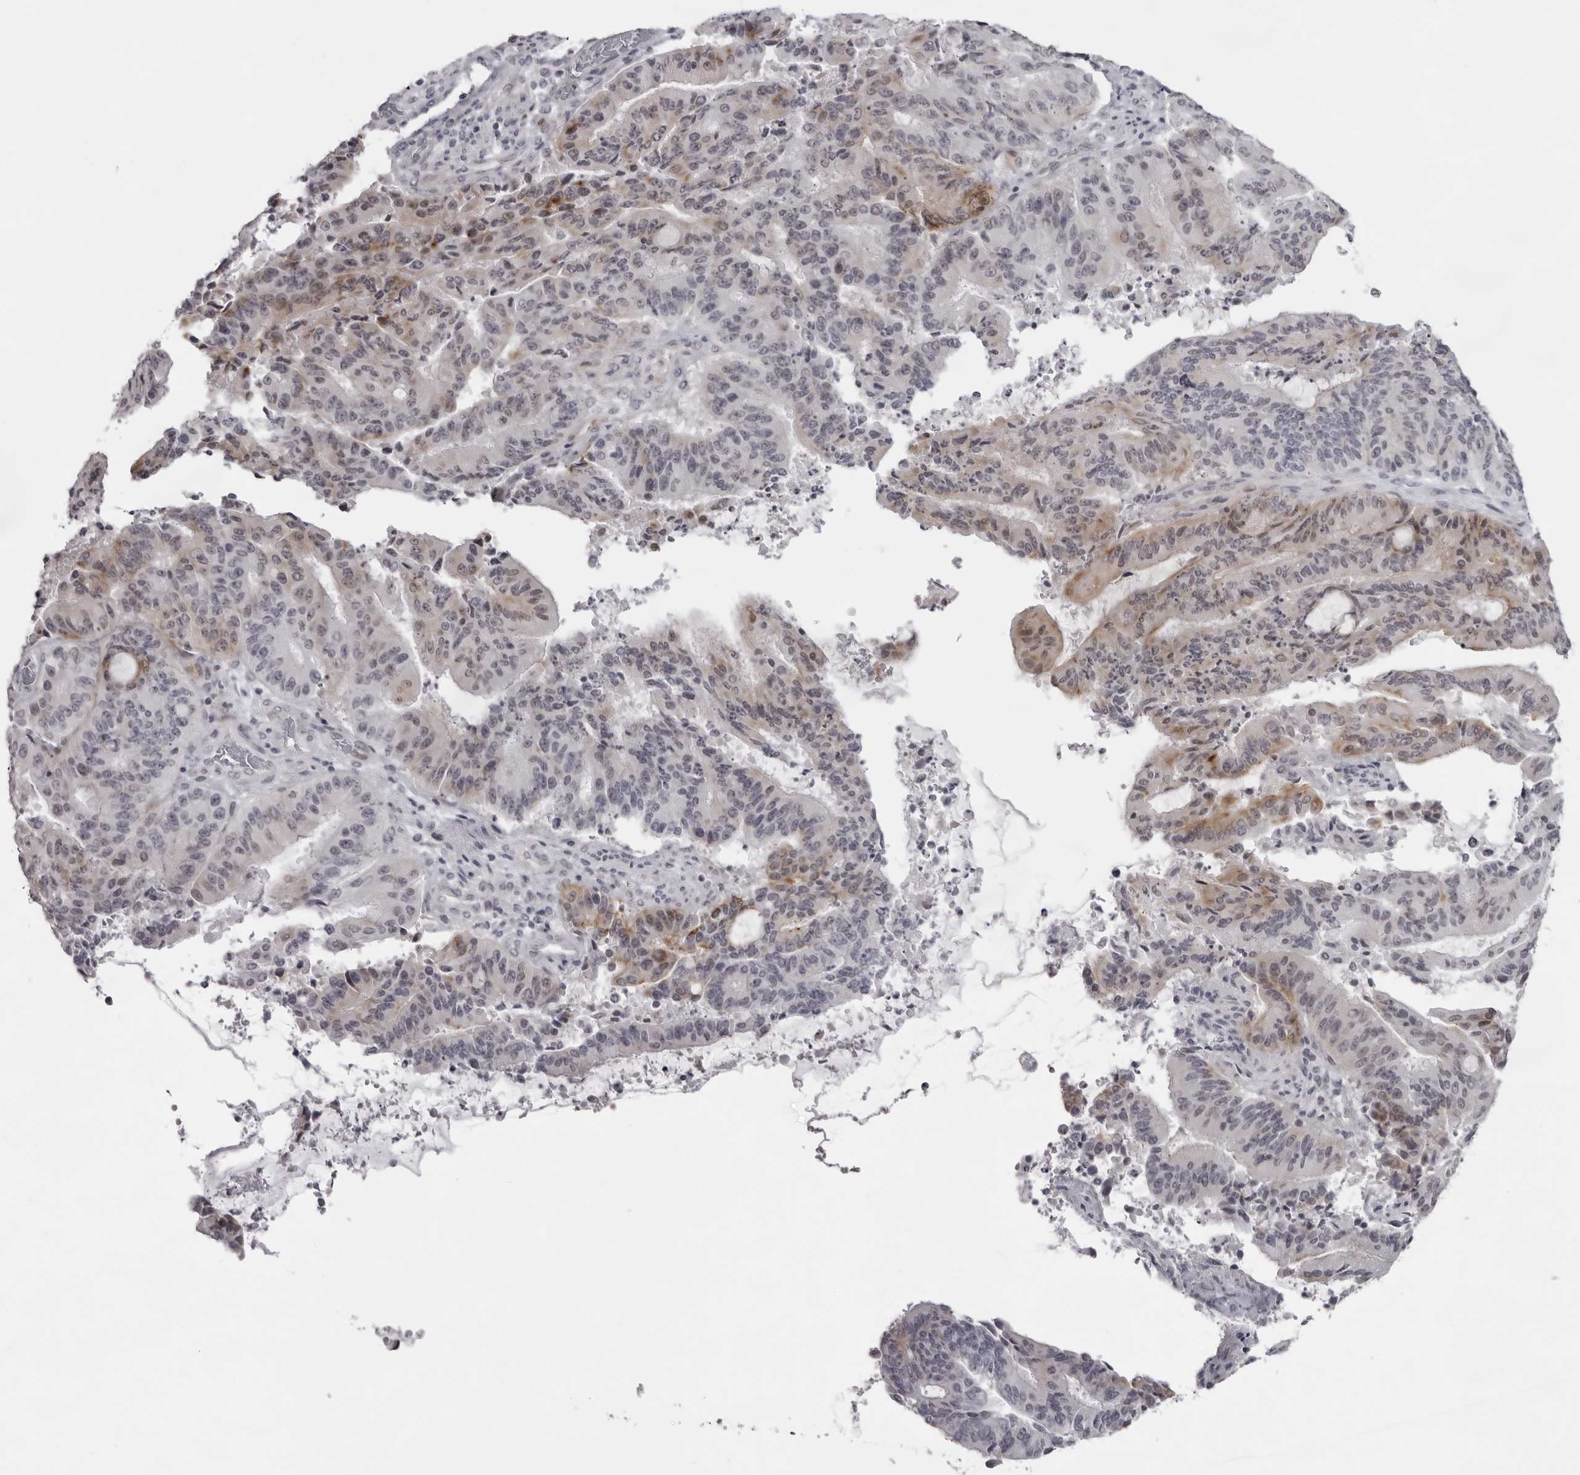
{"staining": {"intensity": "moderate", "quantity": "25%-75%", "location": "cytoplasmic/membranous"}, "tissue": "liver cancer", "cell_type": "Tumor cells", "image_type": "cancer", "snomed": [{"axis": "morphology", "description": "Normal tissue, NOS"}, {"axis": "morphology", "description": "Cholangiocarcinoma"}, {"axis": "topography", "description": "Liver"}, {"axis": "topography", "description": "Peripheral nerve tissue"}], "caption": "IHC image of human liver cholangiocarcinoma stained for a protein (brown), which reveals medium levels of moderate cytoplasmic/membranous expression in approximately 25%-75% of tumor cells.", "gene": "NUDT18", "patient": {"sex": "female", "age": 73}}